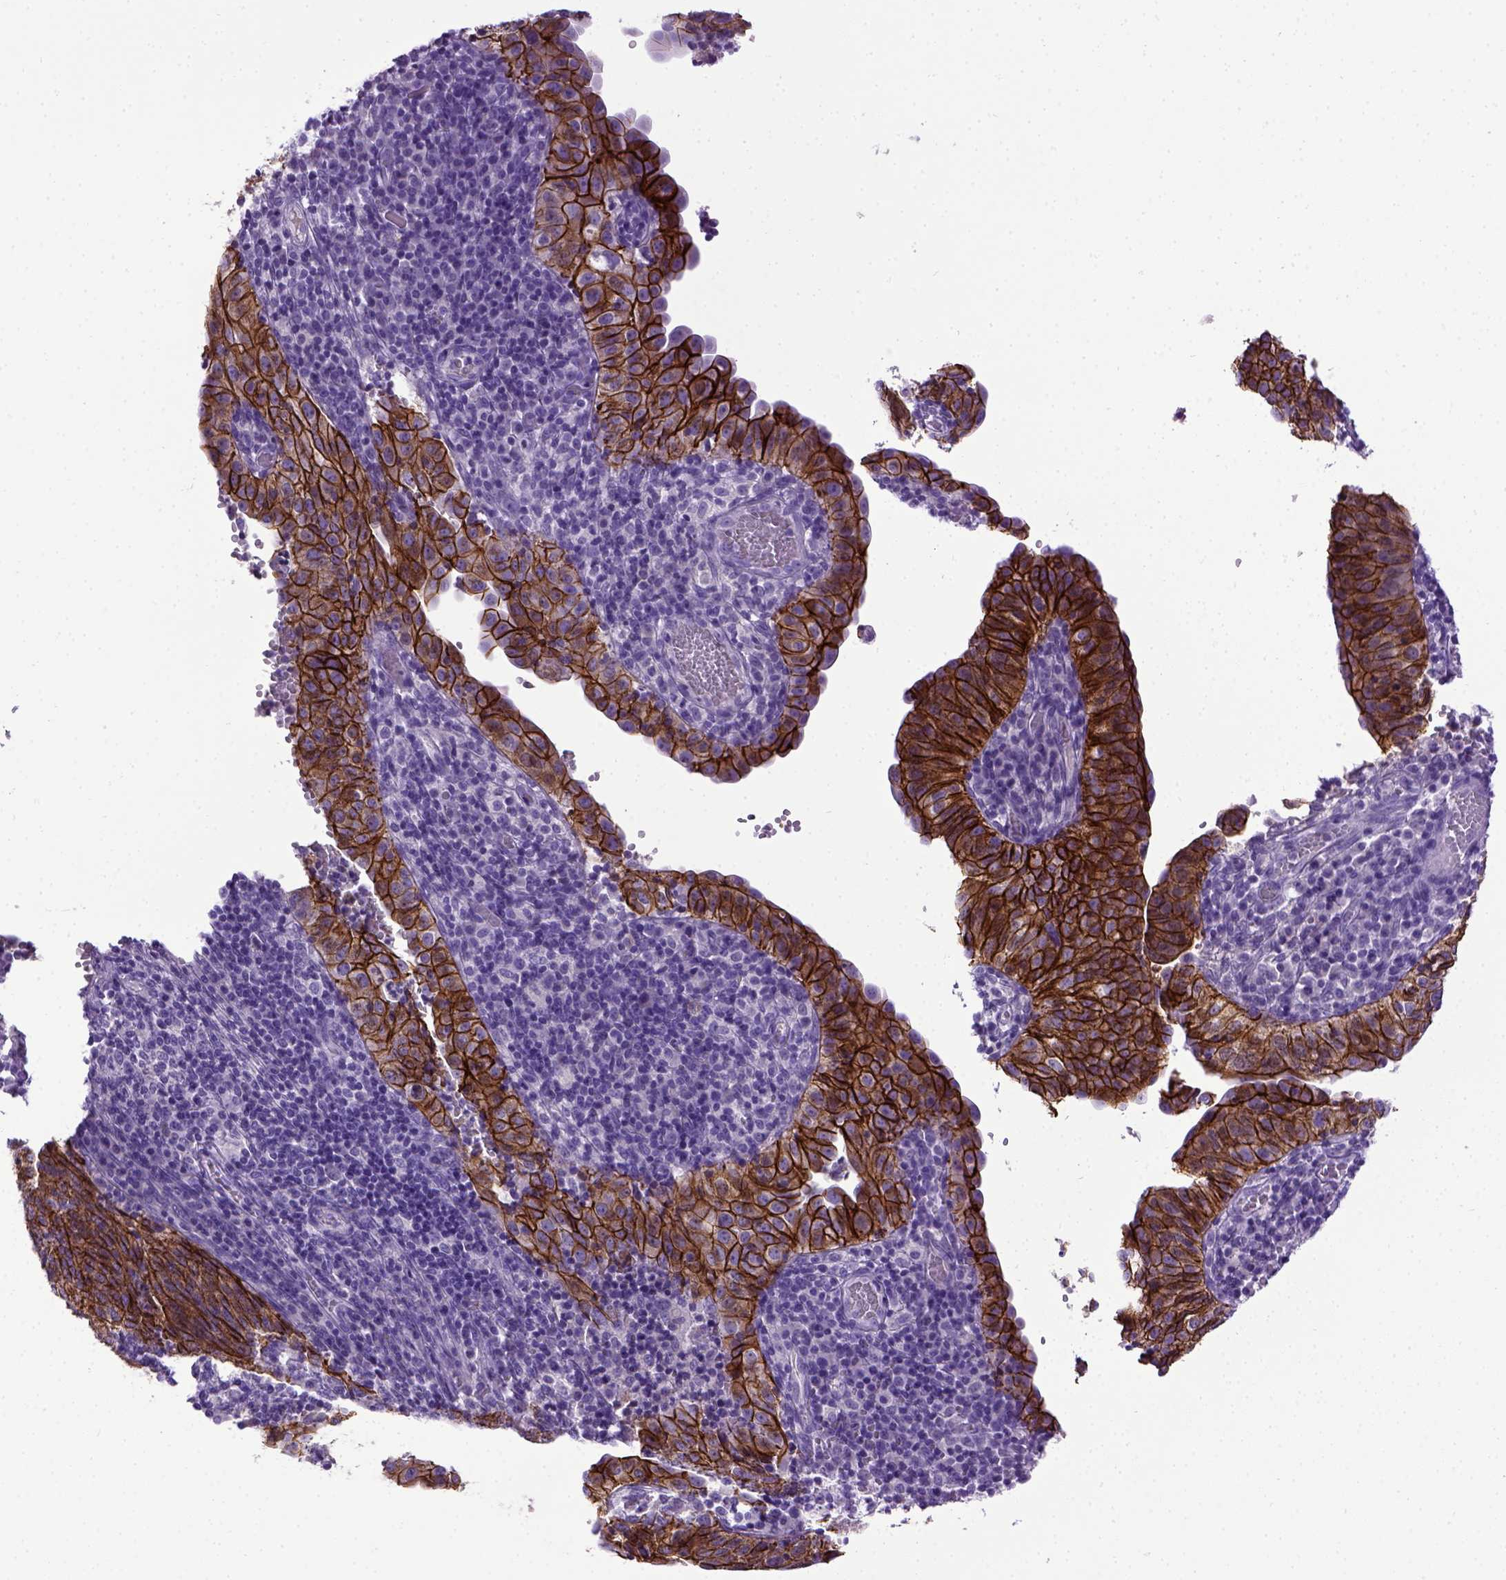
{"staining": {"intensity": "strong", "quantity": ">75%", "location": "cytoplasmic/membranous"}, "tissue": "cervical cancer", "cell_type": "Tumor cells", "image_type": "cancer", "snomed": [{"axis": "morphology", "description": "Squamous cell carcinoma, NOS"}, {"axis": "topography", "description": "Cervix"}], "caption": "Immunohistochemistry photomicrograph of neoplastic tissue: cervical squamous cell carcinoma stained using immunohistochemistry (IHC) reveals high levels of strong protein expression localized specifically in the cytoplasmic/membranous of tumor cells, appearing as a cytoplasmic/membranous brown color.", "gene": "CDH1", "patient": {"sex": "female", "age": 39}}